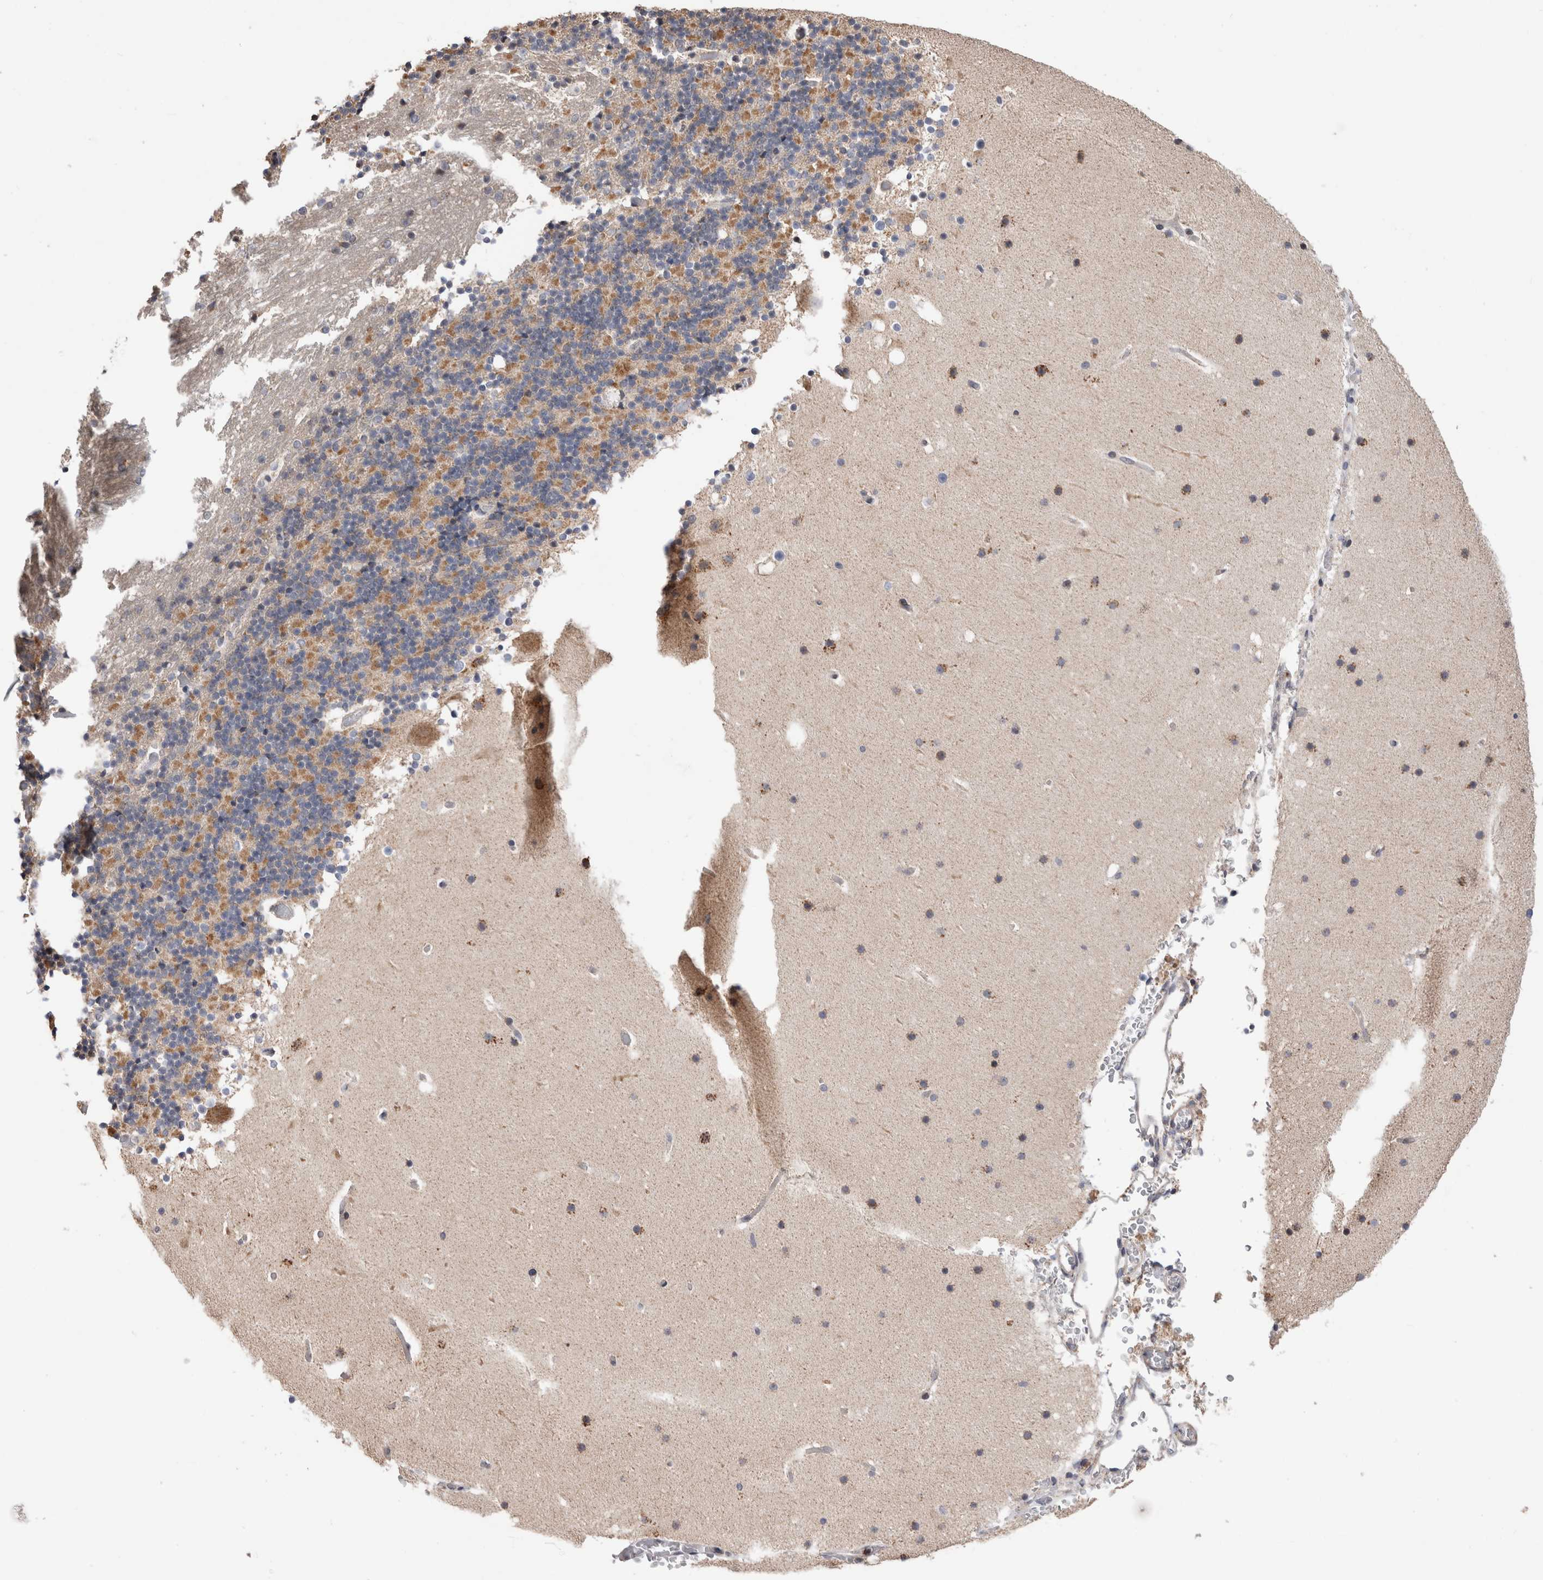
{"staining": {"intensity": "moderate", "quantity": "25%-75%", "location": "cytoplasmic/membranous"}, "tissue": "cerebellum", "cell_type": "Cells in granular layer", "image_type": "normal", "snomed": [{"axis": "morphology", "description": "Normal tissue, NOS"}, {"axis": "topography", "description": "Cerebellum"}], "caption": "Moderate cytoplasmic/membranous protein staining is appreciated in about 25%-75% of cells in granular layer in cerebellum. The staining was performed using DAB (3,3'-diaminobenzidine) to visualize the protein expression in brown, while the nuclei were stained in blue with hematoxylin (Magnification: 20x).", "gene": "MRPL37", "patient": {"sex": "male", "age": 57}}